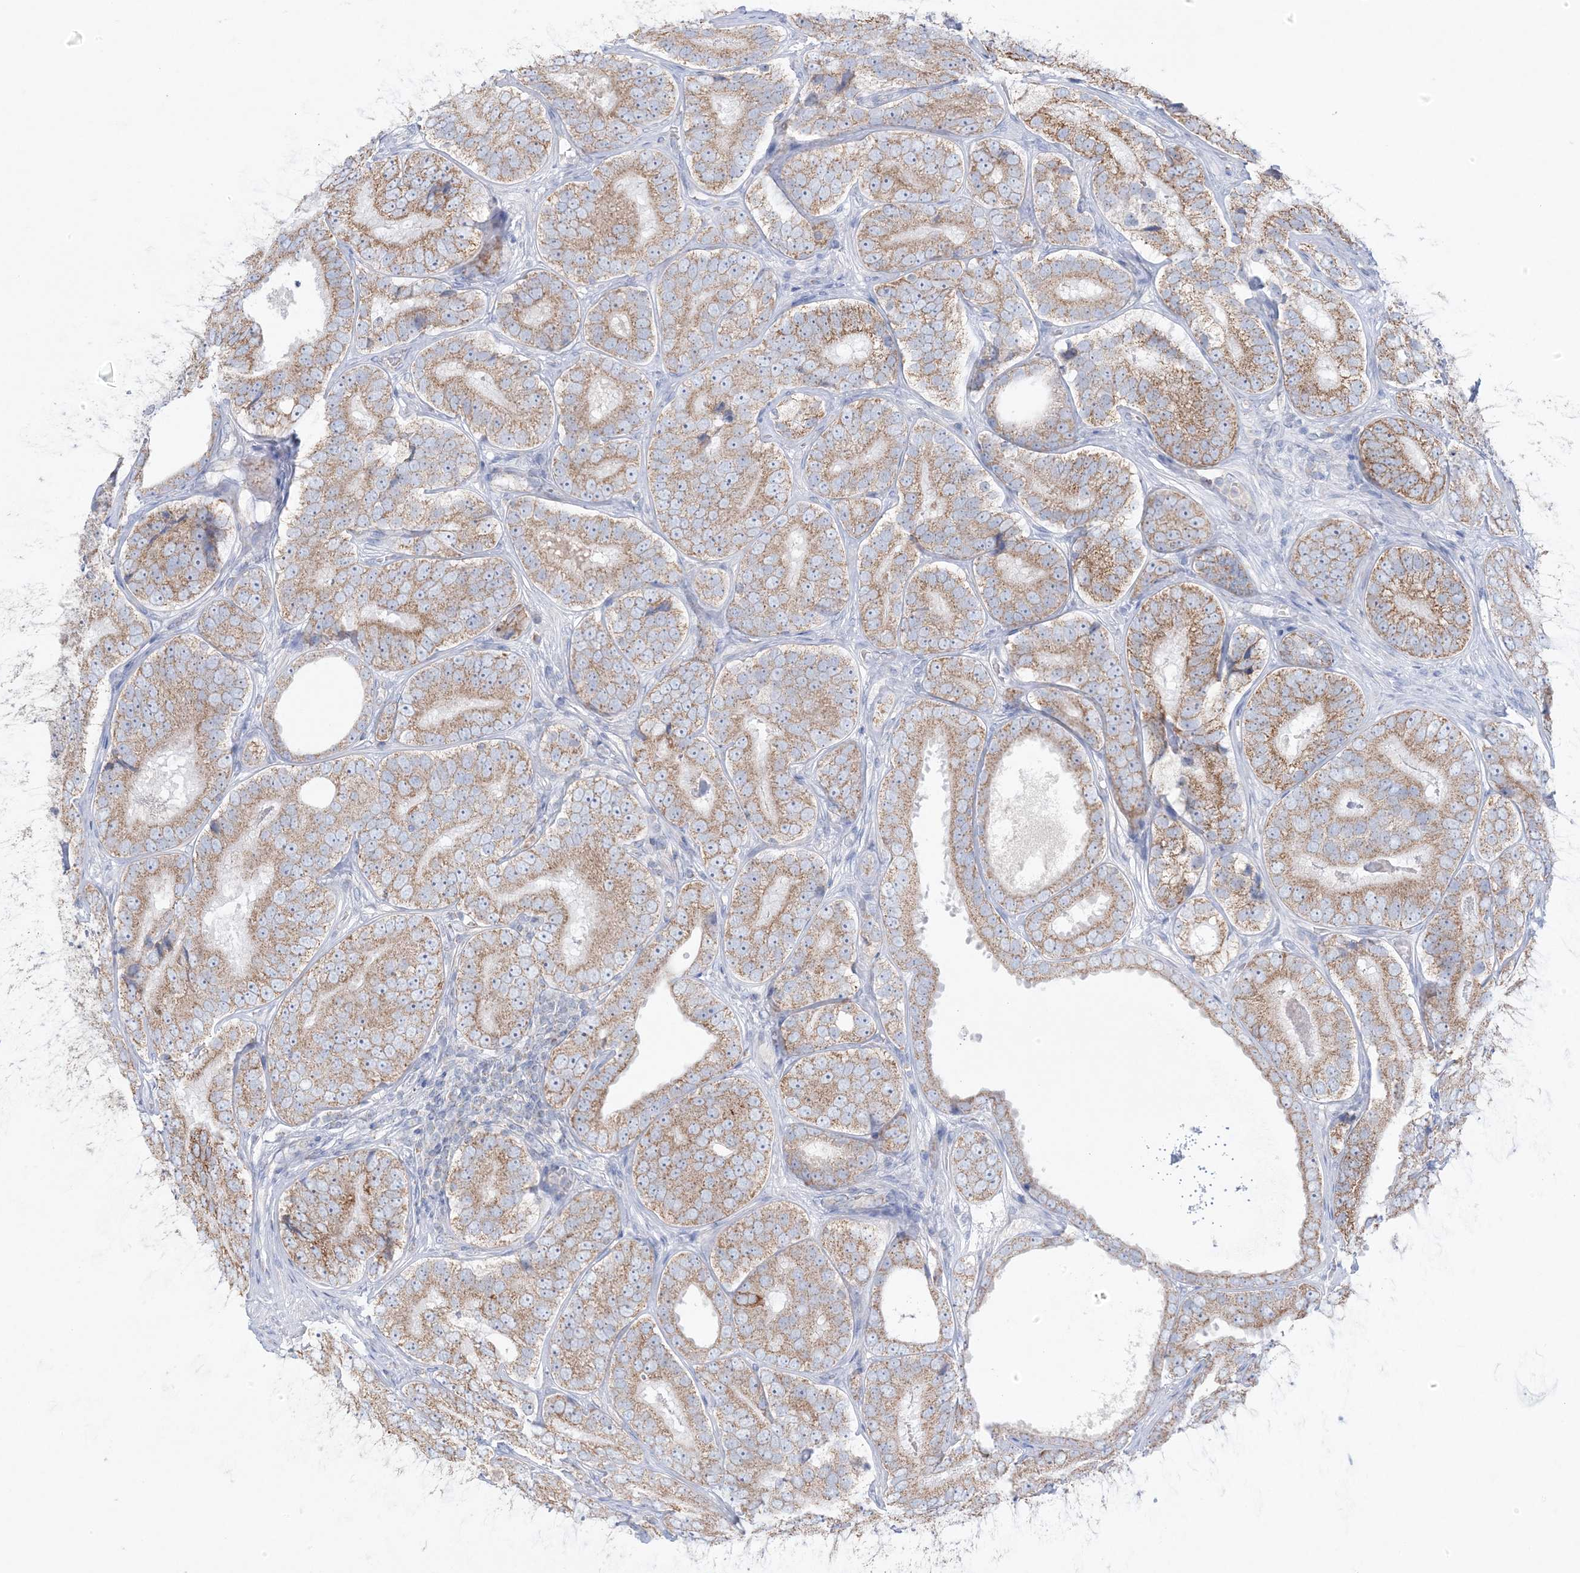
{"staining": {"intensity": "moderate", "quantity": ">75%", "location": "cytoplasmic/membranous"}, "tissue": "prostate cancer", "cell_type": "Tumor cells", "image_type": "cancer", "snomed": [{"axis": "morphology", "description": "Adenocarcinoma, High grade"}, {"axis": "topography", "description": "Prostate"}], "caption": "High-grade adenocarcinoma (prostate) stained with immunohistochemistry (IHC) exhibits moderate cytoplasmic/membranous expression in about >75% of tumor cells. (Brightfield microscopy of DAB IHC at high magnification).", "gene": "KCTD6", "patient": {"sex": "male", "age": 56}}